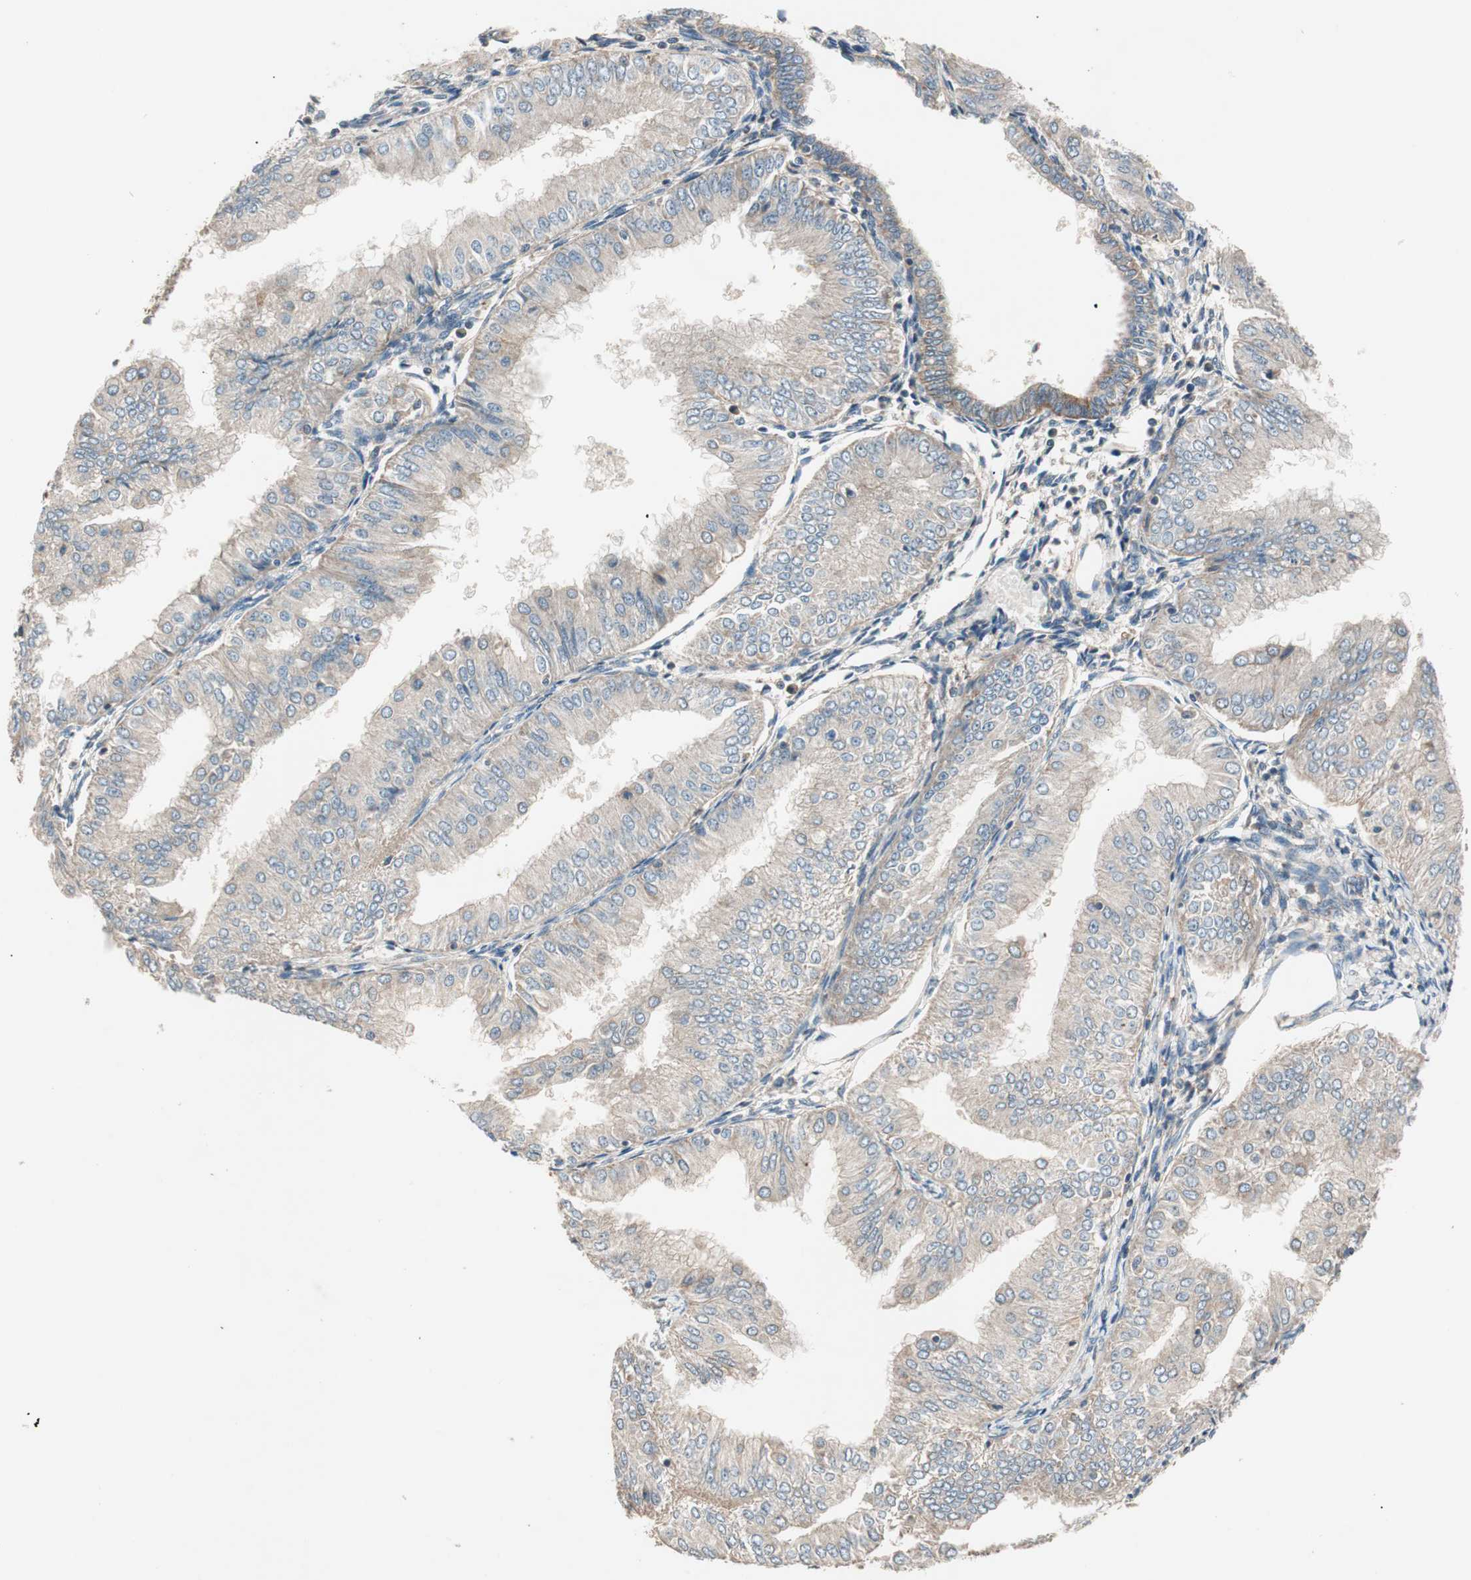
{"staining": {"intensity": "weak", "quantity": ">75%", "location": "cytoplasmic/membranous"}, "tissue": "endometrial cancer", "cell_type": "Tumor cells", "image_type": "cancer", "snomed": [{"axis": "morphology", "description": "Adenocarcinoma, NOS"}, {"axis": "topography", "description": "Endometrium"}], "caption": "A histopathology image of human endometrial adenocarcinoma stained for a protein demonstrates weak cytoplasmic/membranous brown staining in tumor cells.", "gene": "HPN", "patient": {"sex": "female", "age": 53}}